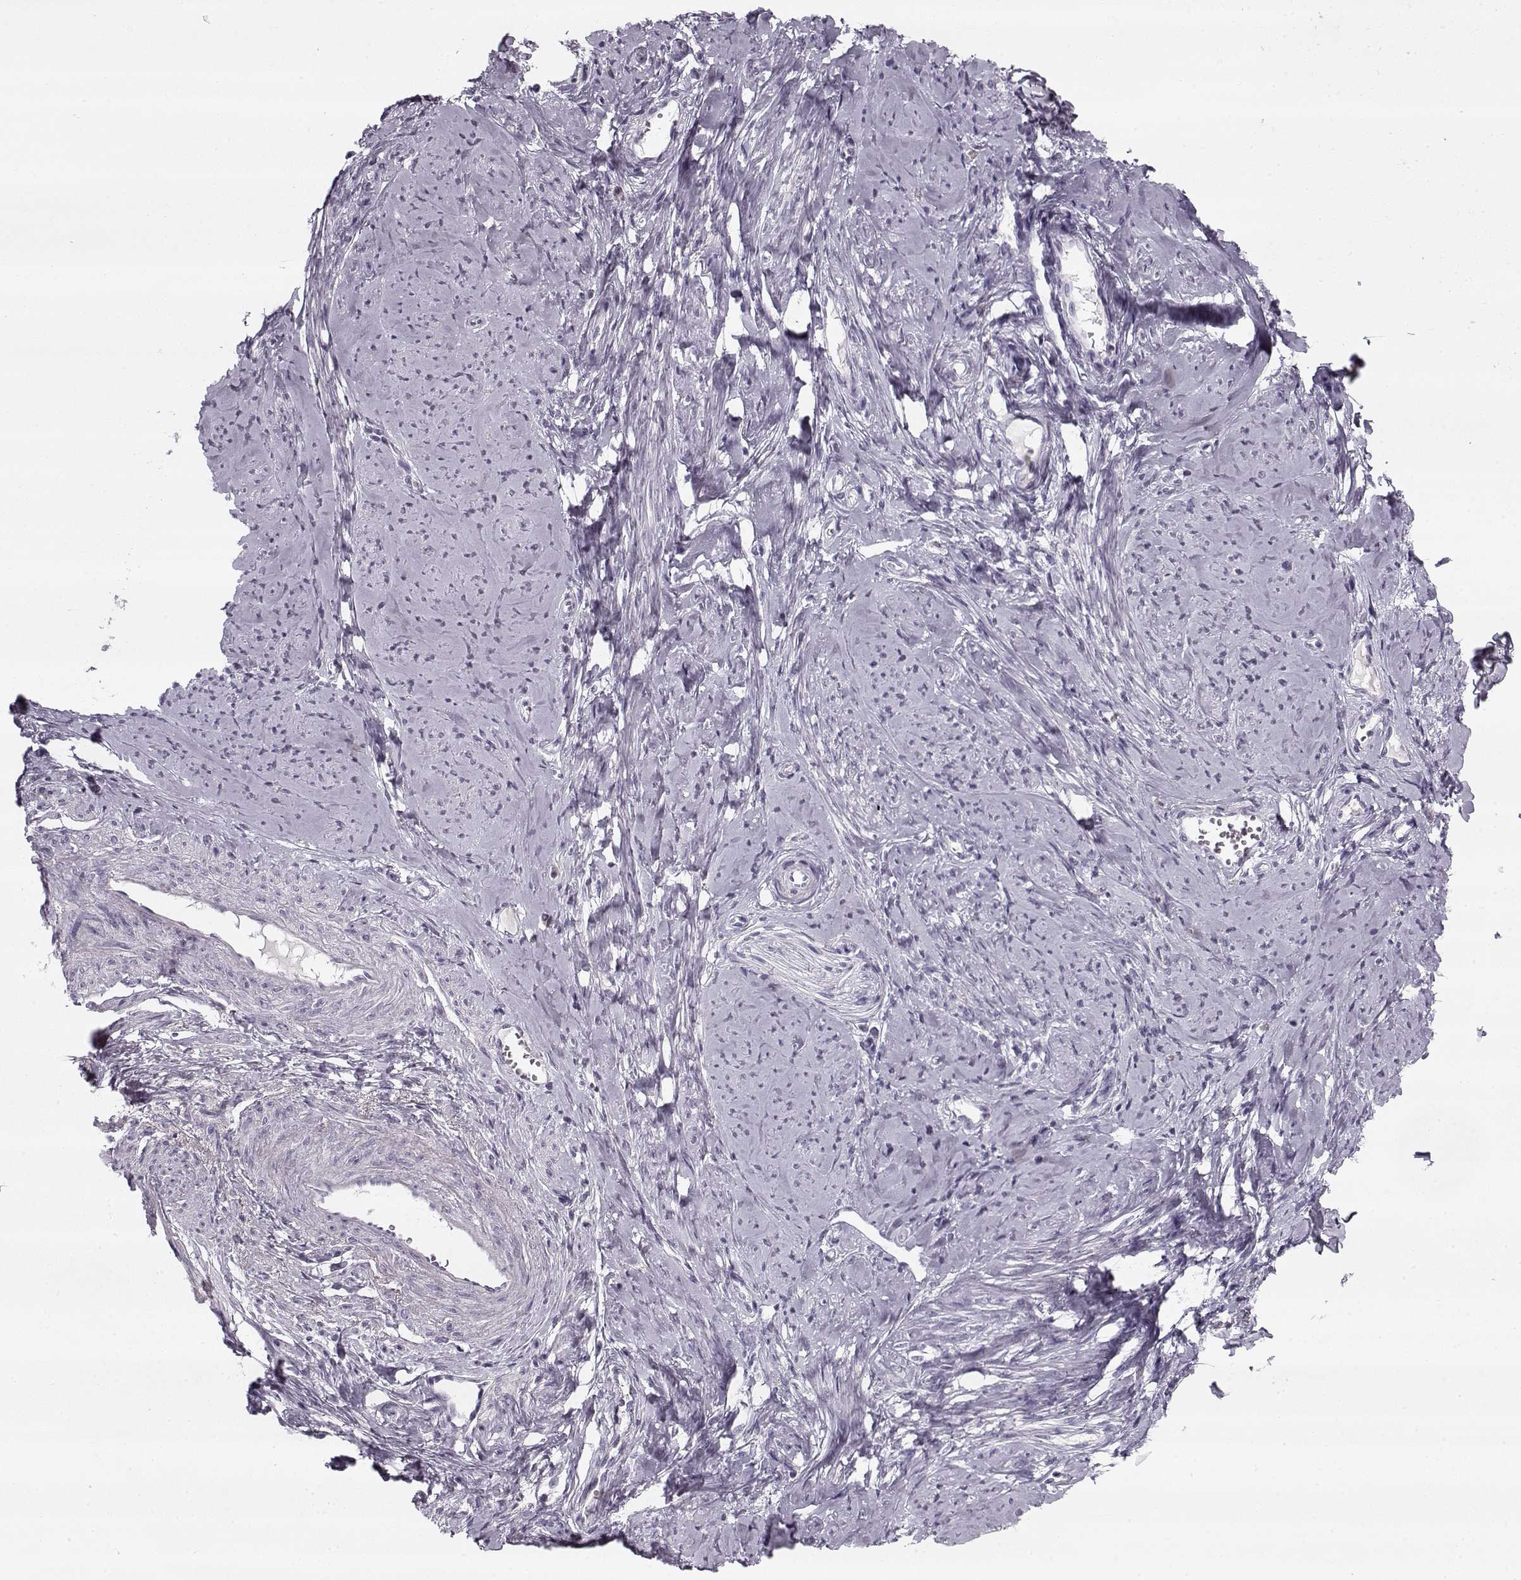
{"staining": {"intensity": "negative", "quantity": "none", "location": "none"}, "tissue": "smooth muscle", "cell_type": "Smooth muscle cells", "image_type": "normal", "snomed": [{"axis": "morphology", "description": "Normal tissue, NOS"}, {"axis": "topography", "description": "Smooth muscle"}], "caption": "Immunohistochemical staining of benign human smooth muscle displays no significant staining in smooth muscle cells. Brightfield microscopy of immunohistochemistry stained with DAB (brown) and hematoxylin (blue), captured at high magnification.", "gene": "PNMT", "patient": {"sex": "female", "age": 48}}